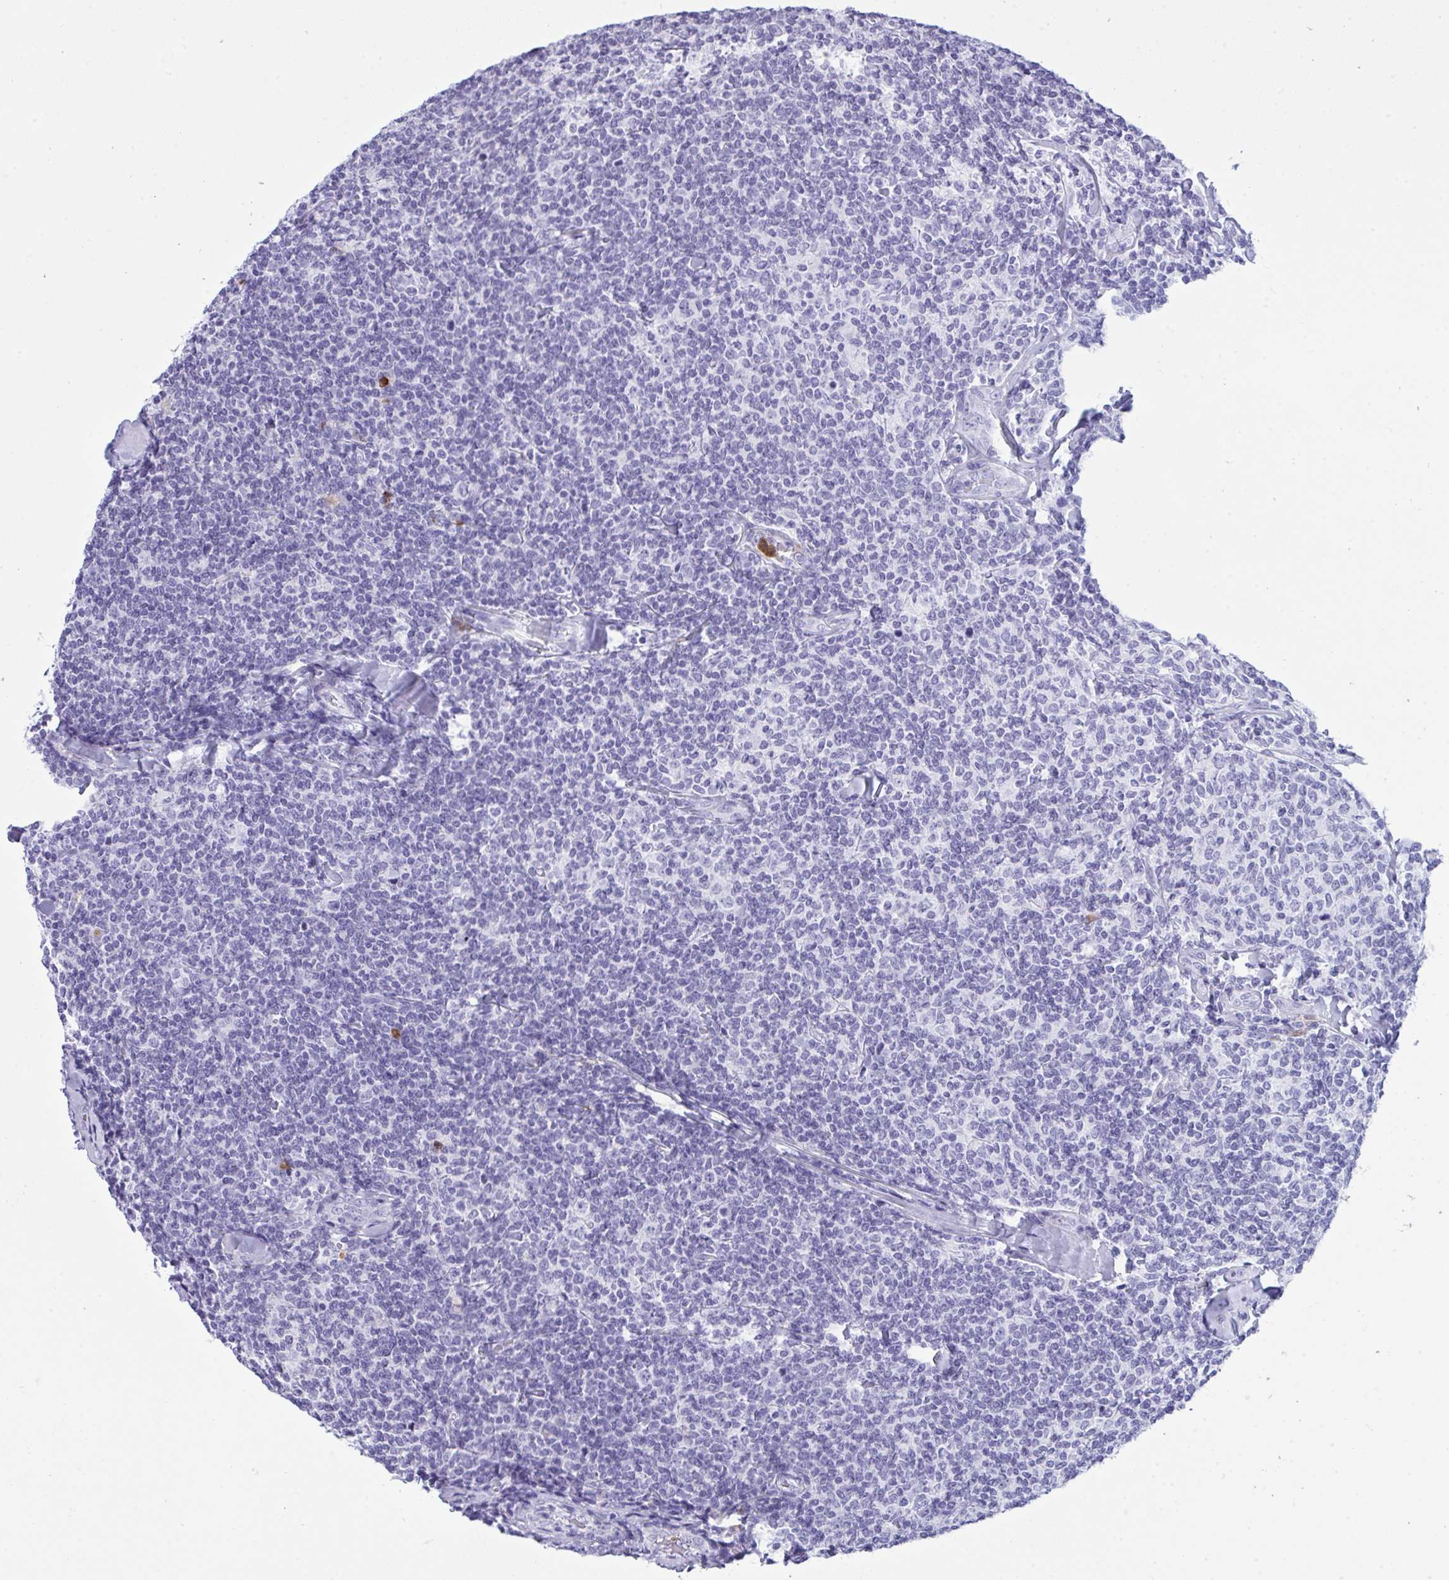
{"staining": {"intensity": "negative", "quantity": "none", "location": "none"}, "tissue": "lymphoma", "cell_type": "Tumor cells", "image_type": "cancer", "snomed": [{"axis": "morphology", "description": "Malignant lymphoma, non-Hodgkin's type, Low grade"}, {"axis": "topography", "description": "Lymph node"}], "caption": "DAB (3,3'-diaminobenzidine) immunohistochemical staining of malignant lymphoma, non-Hodgkin's type (low-grade) displays no significant staining in tumor cells. The staining is performed using DAB (3,3'-diaminobenzidine) brown chromogen with nuclei counter-stained in using hematoxylin.", "gene": "ARHGAP42", "patient": {"sex": "female", "age": 56}}